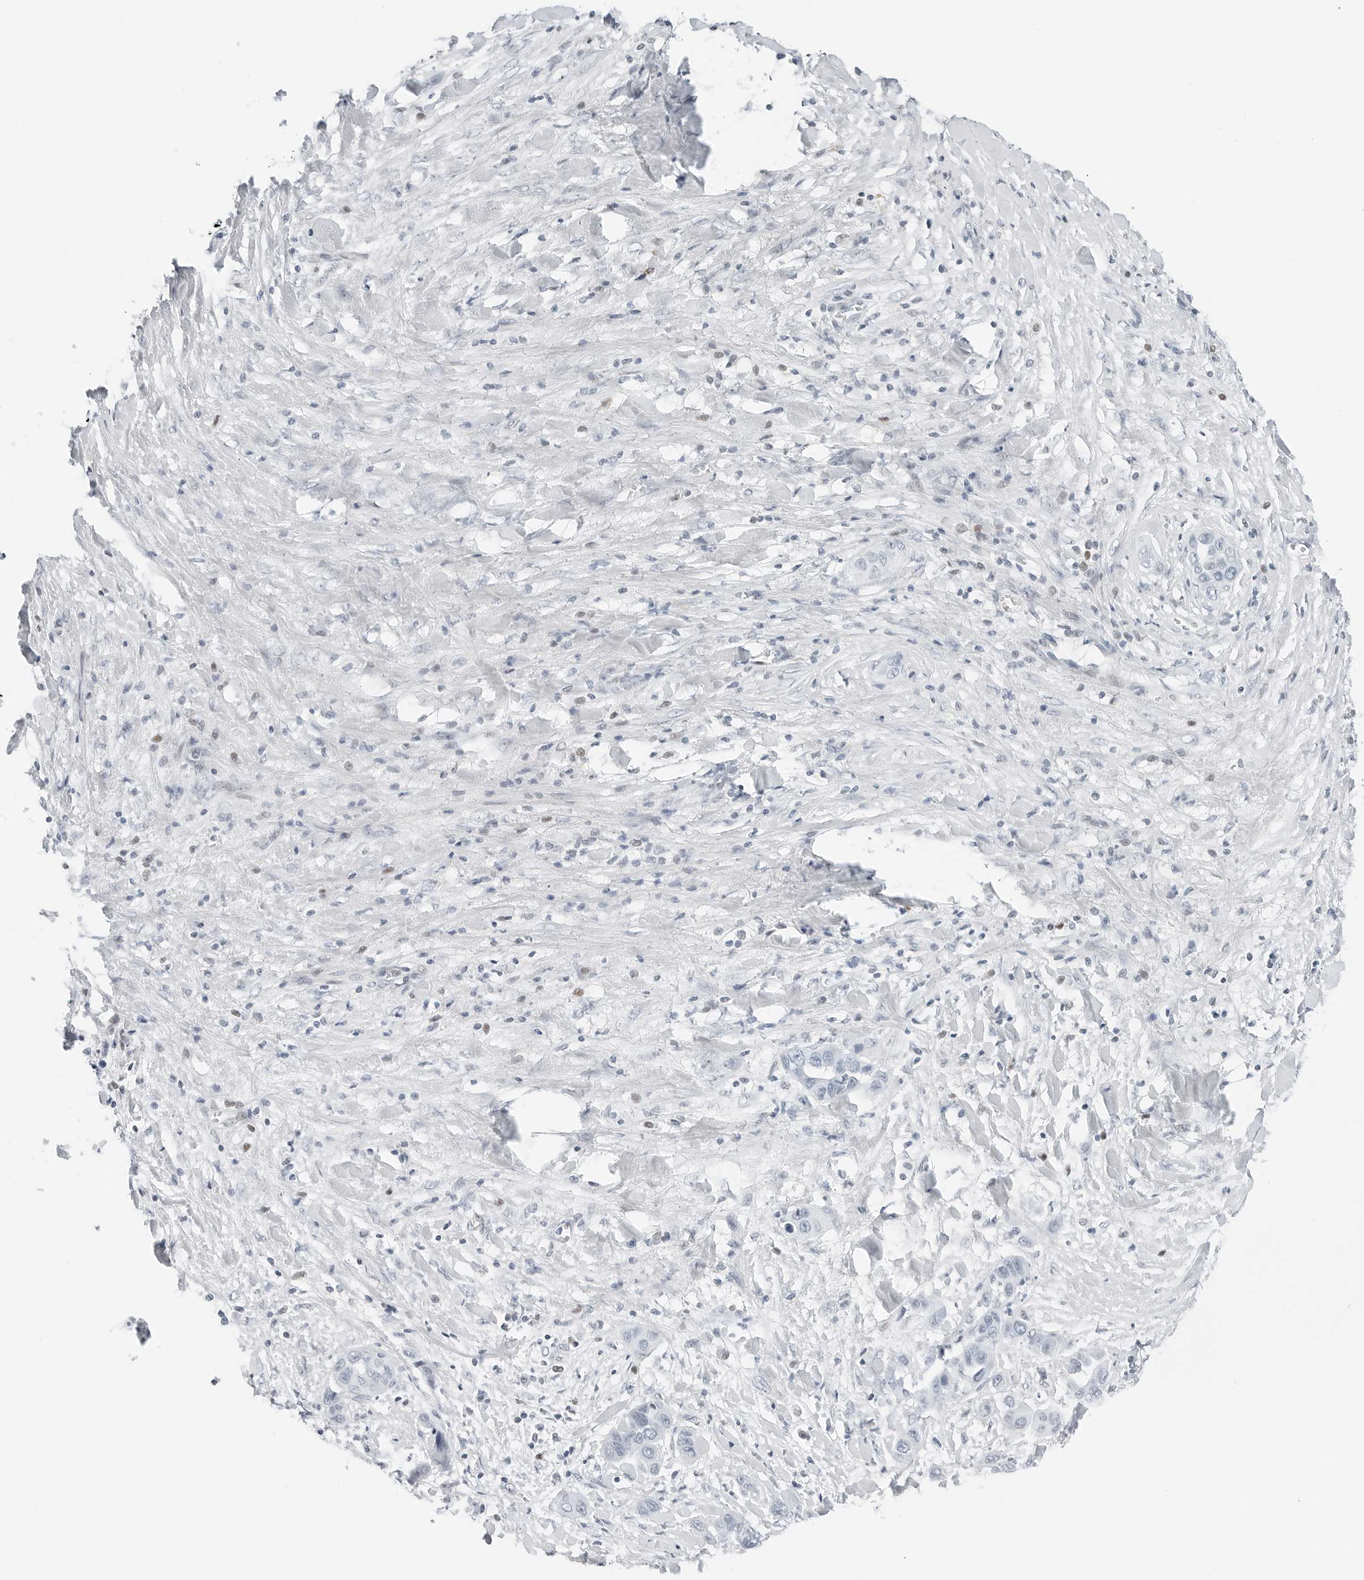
{"staining": {"intensity": "weak", "quantity": "<25%", "location": "nuclear"}, "tissue": "liver cancer", "cell_type": "Tumor cells", "image_type": "cancer", "snomed": [{"axis": "morphology", "description": "Cholangiocarcinoma"}, {"axis": "topography", "description": "Liver"}], "caption": "There is no significant positivity in tumor cells of liver cancer (cholangiocarcinoma).", "gene": "NTMT2", "patient": {"sex": "female", "age": 52}}